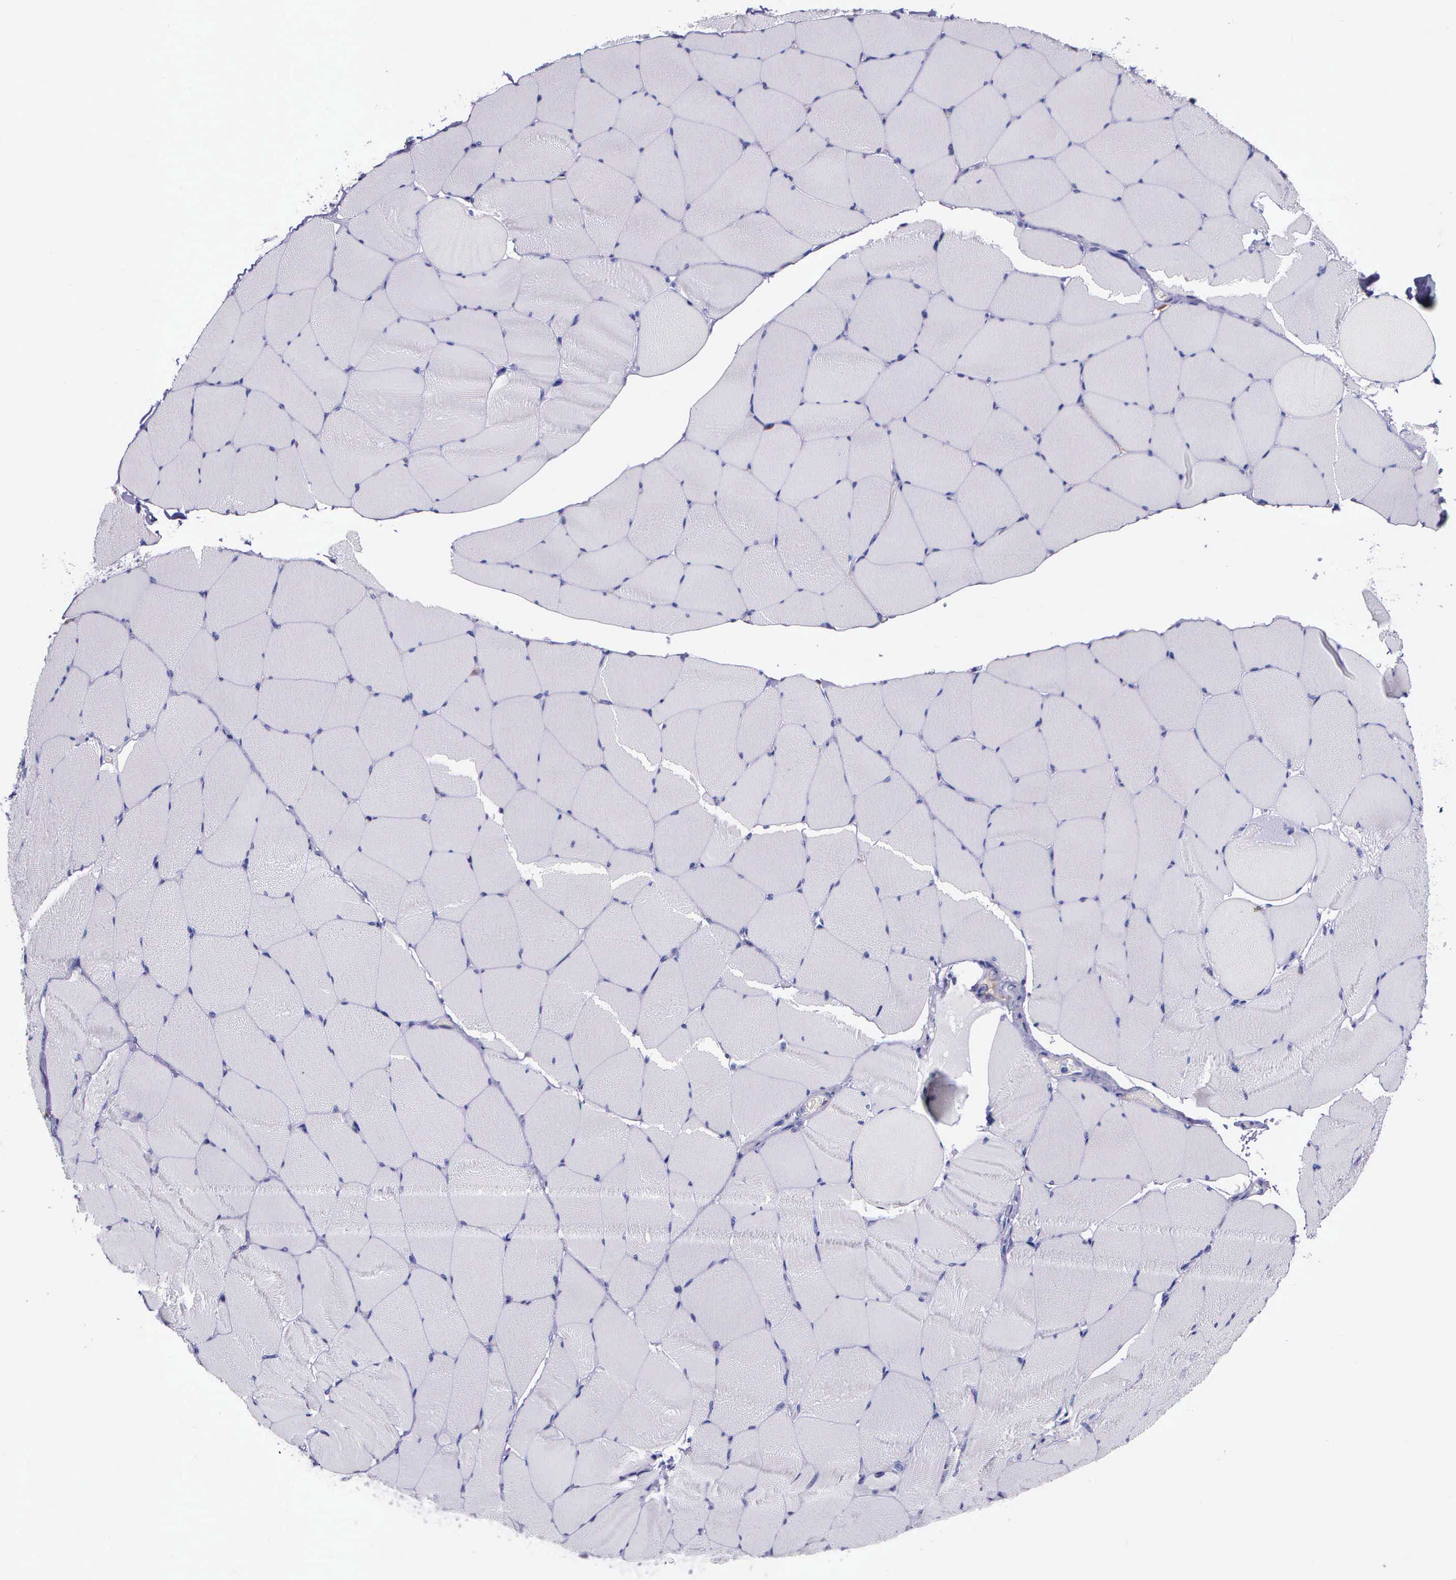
{"staining": {"intensity": "negative", "quantity": "none", "location": "none"}, "tissue": "skeletal muscle", "cell_type": "Myocytes", "image_type": "normal", "snomed": [{"axis": "morphology", "description": "Normal tissue, NOS"}, {"axis": "topography", "description": "Skeletal muscle"}, {"axis": "topography", "description": "Salivary gland"}], "caption": "Immunohistochemistry image of unremarkable skeletal muscle: skeletal muscle stained with DAB exhibits no significant protein expression in myocytes.", "gene": "AHNAK2", "patient": {"sex": "male", "age": 62}}